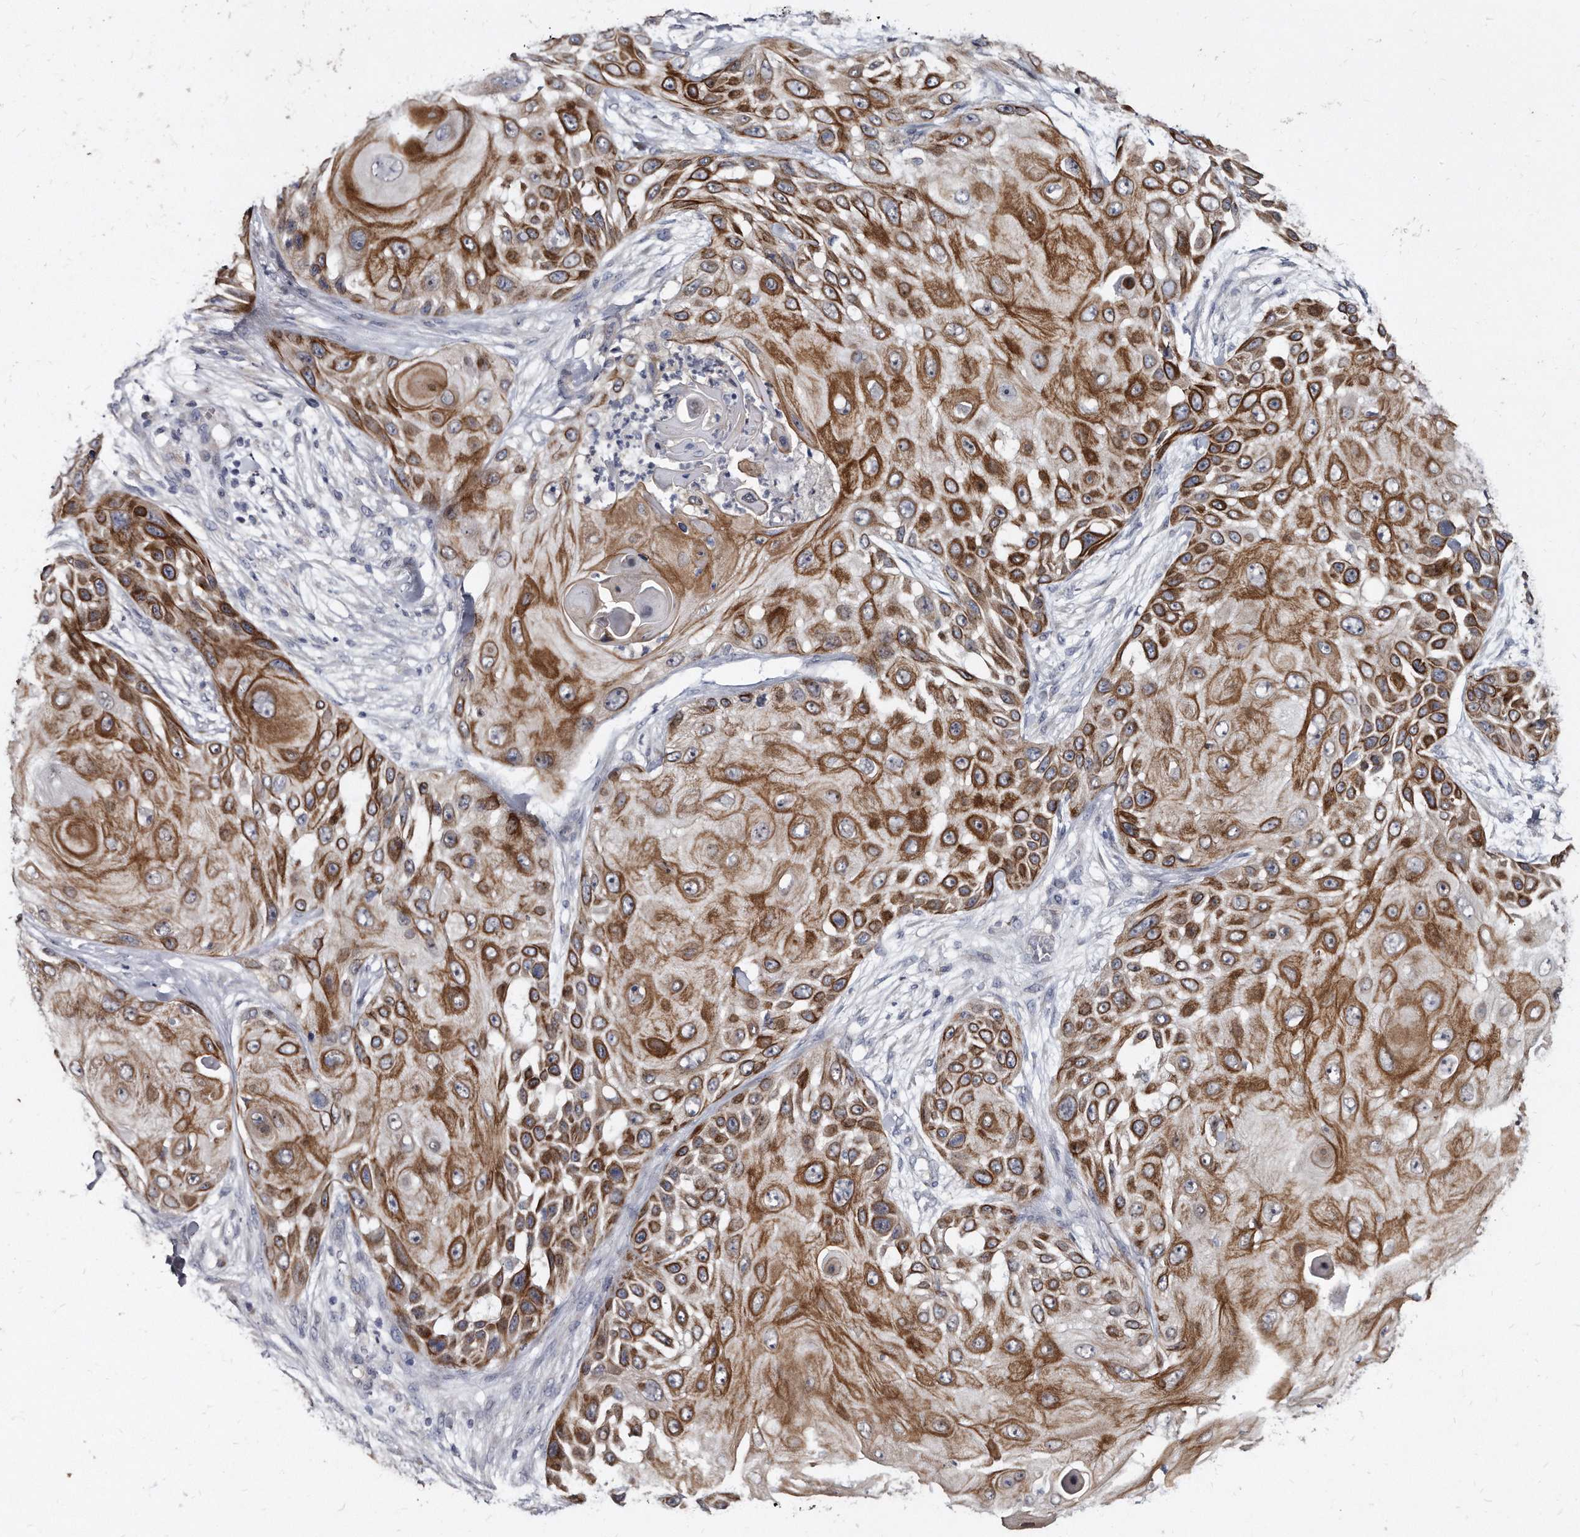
{"staining": {"intensity": "strong", "quantity": ">75%", "location": "cytoplasmic/membranous"}, "tissue": "skin cancer", "cell_type": "Tumor cells", "image_type": "cancer", "snomed": [{"axis": "morphology", "description": "Squamous cell carcinoma, NOS"}, {"axis": "topography", "description": "Skin"}], "caption": "Immunohistochemistry (IHC) photomicrograph of neoplastic tissue: skin squamous cell carcinoma stained using immunohistochemistry demonstrates high levels of strong protein expression localized specifically in the cytoplasmic/membranous of tumor cells, appearing as a cytoplasmic/membranous brown color.", "gene": "KLHDC3", "patient": {"sex": "female", "age": 44}}